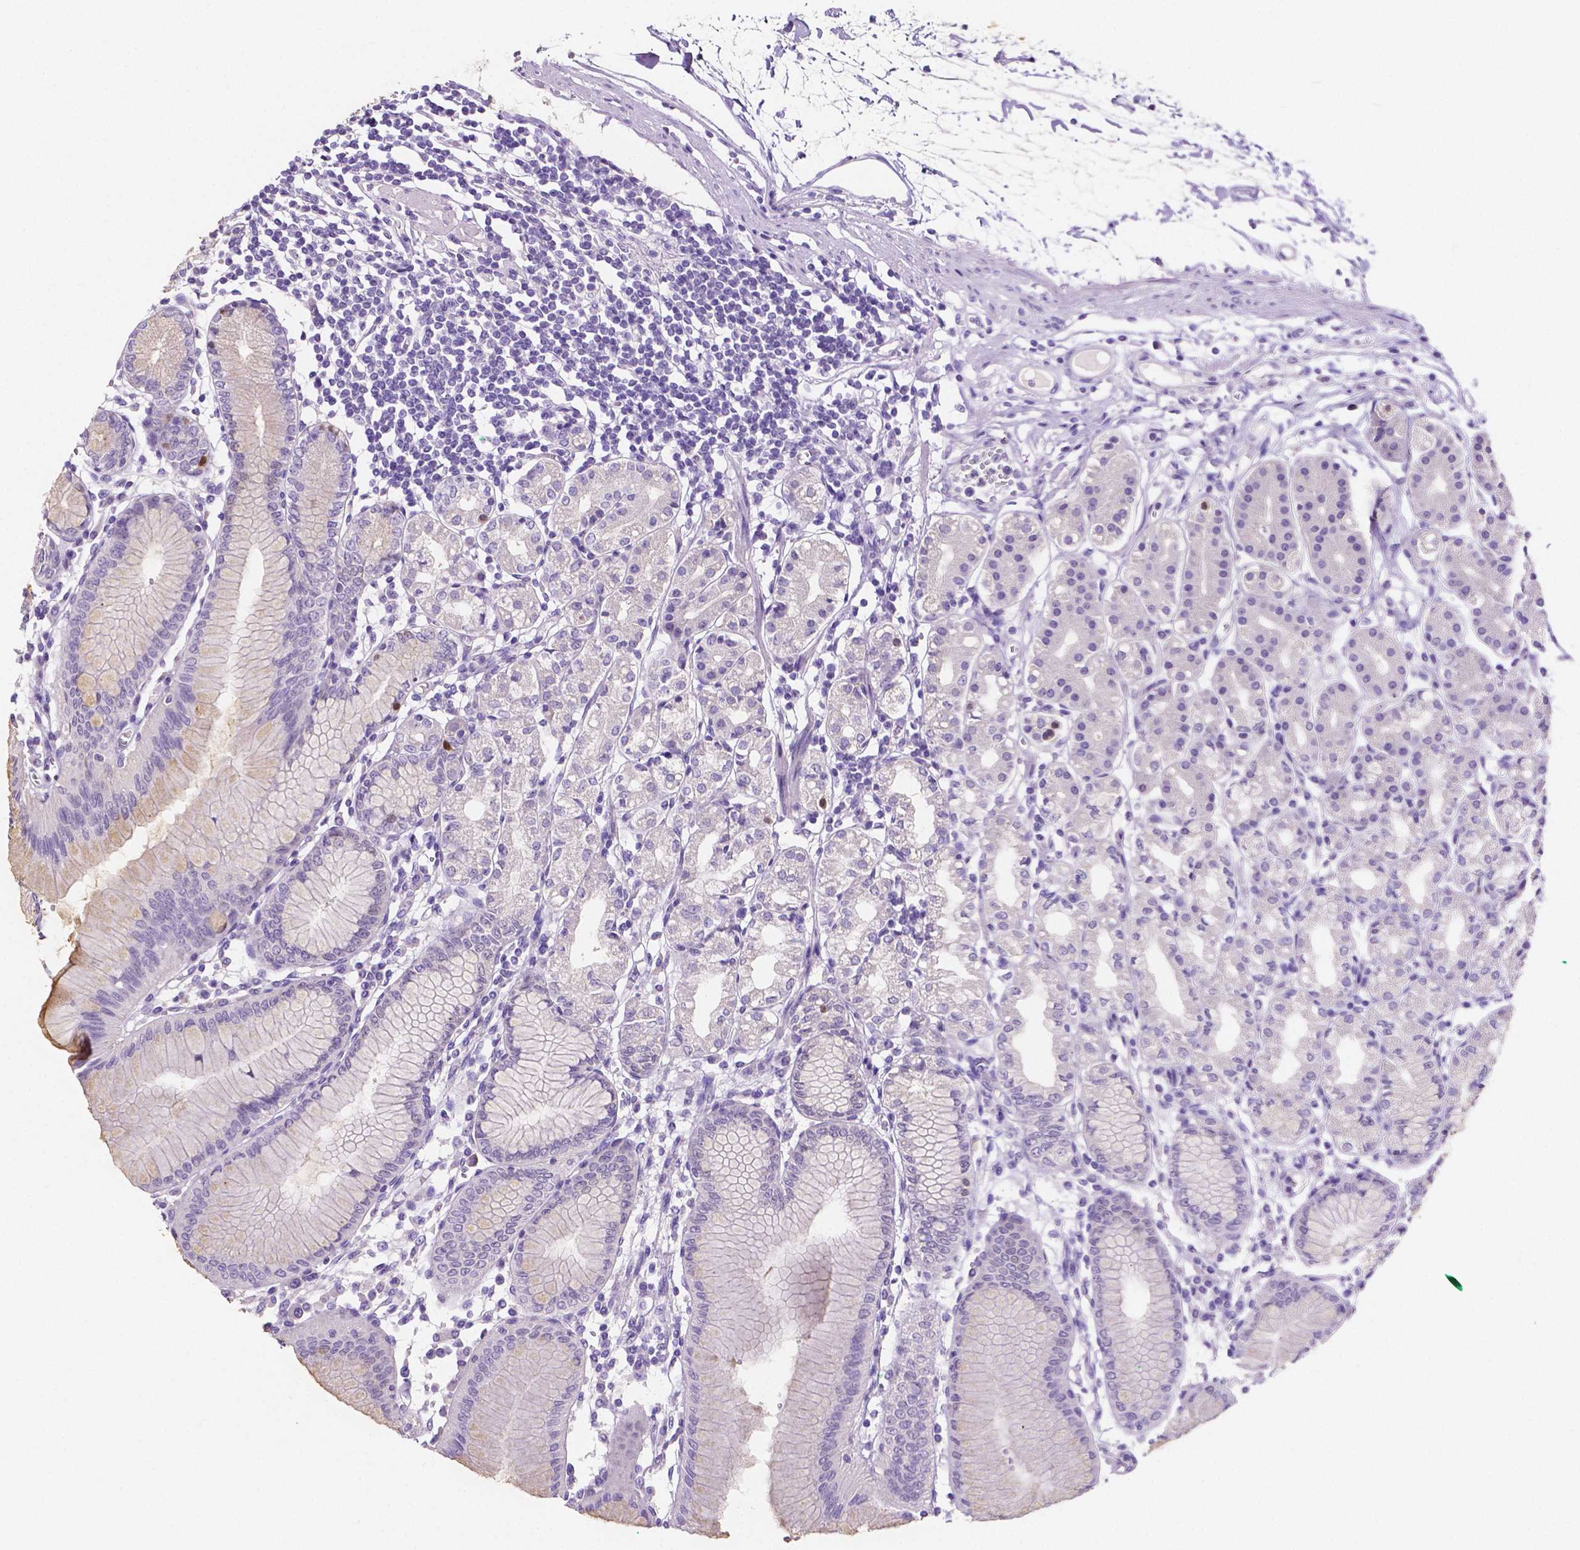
{"staining": {"intensity": "negative", "quantity": "none", "location": "none"}, "tissue": "stomach", "cell_type": "Glandular cells", "image_type": "normal", "snomed": [{"axis": "morphology", "description": "Normal tissue, NOS"}, {"axis": "topography", "description": "Skeletal muscle"}, {"axis": "topography", "description": "Stomach"}], "caption": "This is an immunohistochemistry (IHC) micrograph of benign stomach. There is no expression in glandular cells.", "gene": "SLC22A2", "patient": {"sex": "female", "age": 57}}